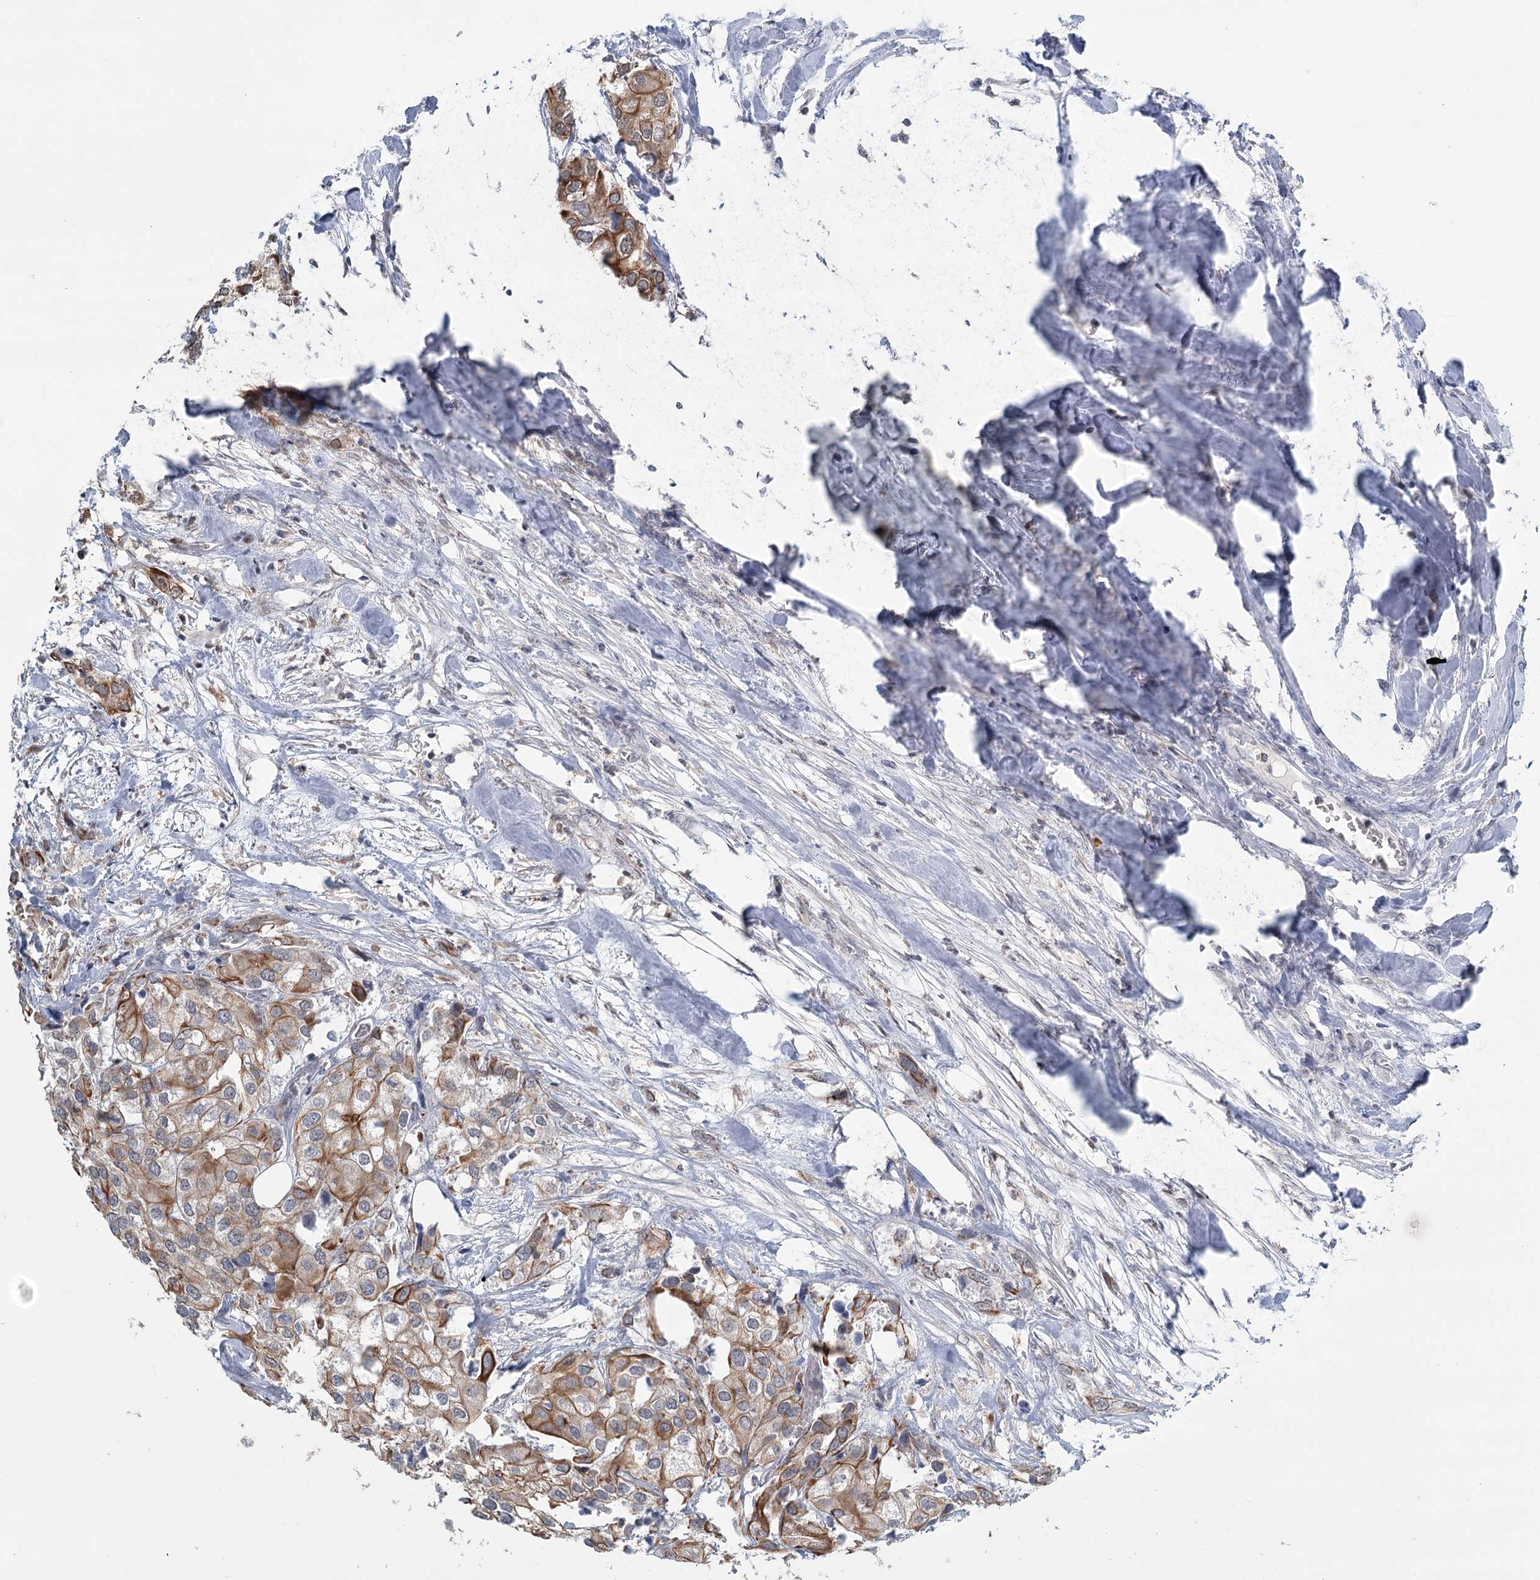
{"staining": {"intensity": "moderate", "quantity": ">75%", "location": "cytoplasmic/membranous"}, "tissue": "urothelial cancer", "cell_type": "Tumor cells", "image_type": "cancer", "snomed": [{"axis": "morphology", "description": "Urothelial carcinoma, High grade"}, {"axis": "topography", "description": "Urinary bladder"}], "caption": "Protein expression analysis of urothelial carcinoma (high-grade) shows moderate cytoplasmic/membranous staining in about >75% of tumor cells.", "gene": "TMEM70", "patient": {"sex": "male", "age": 64}}